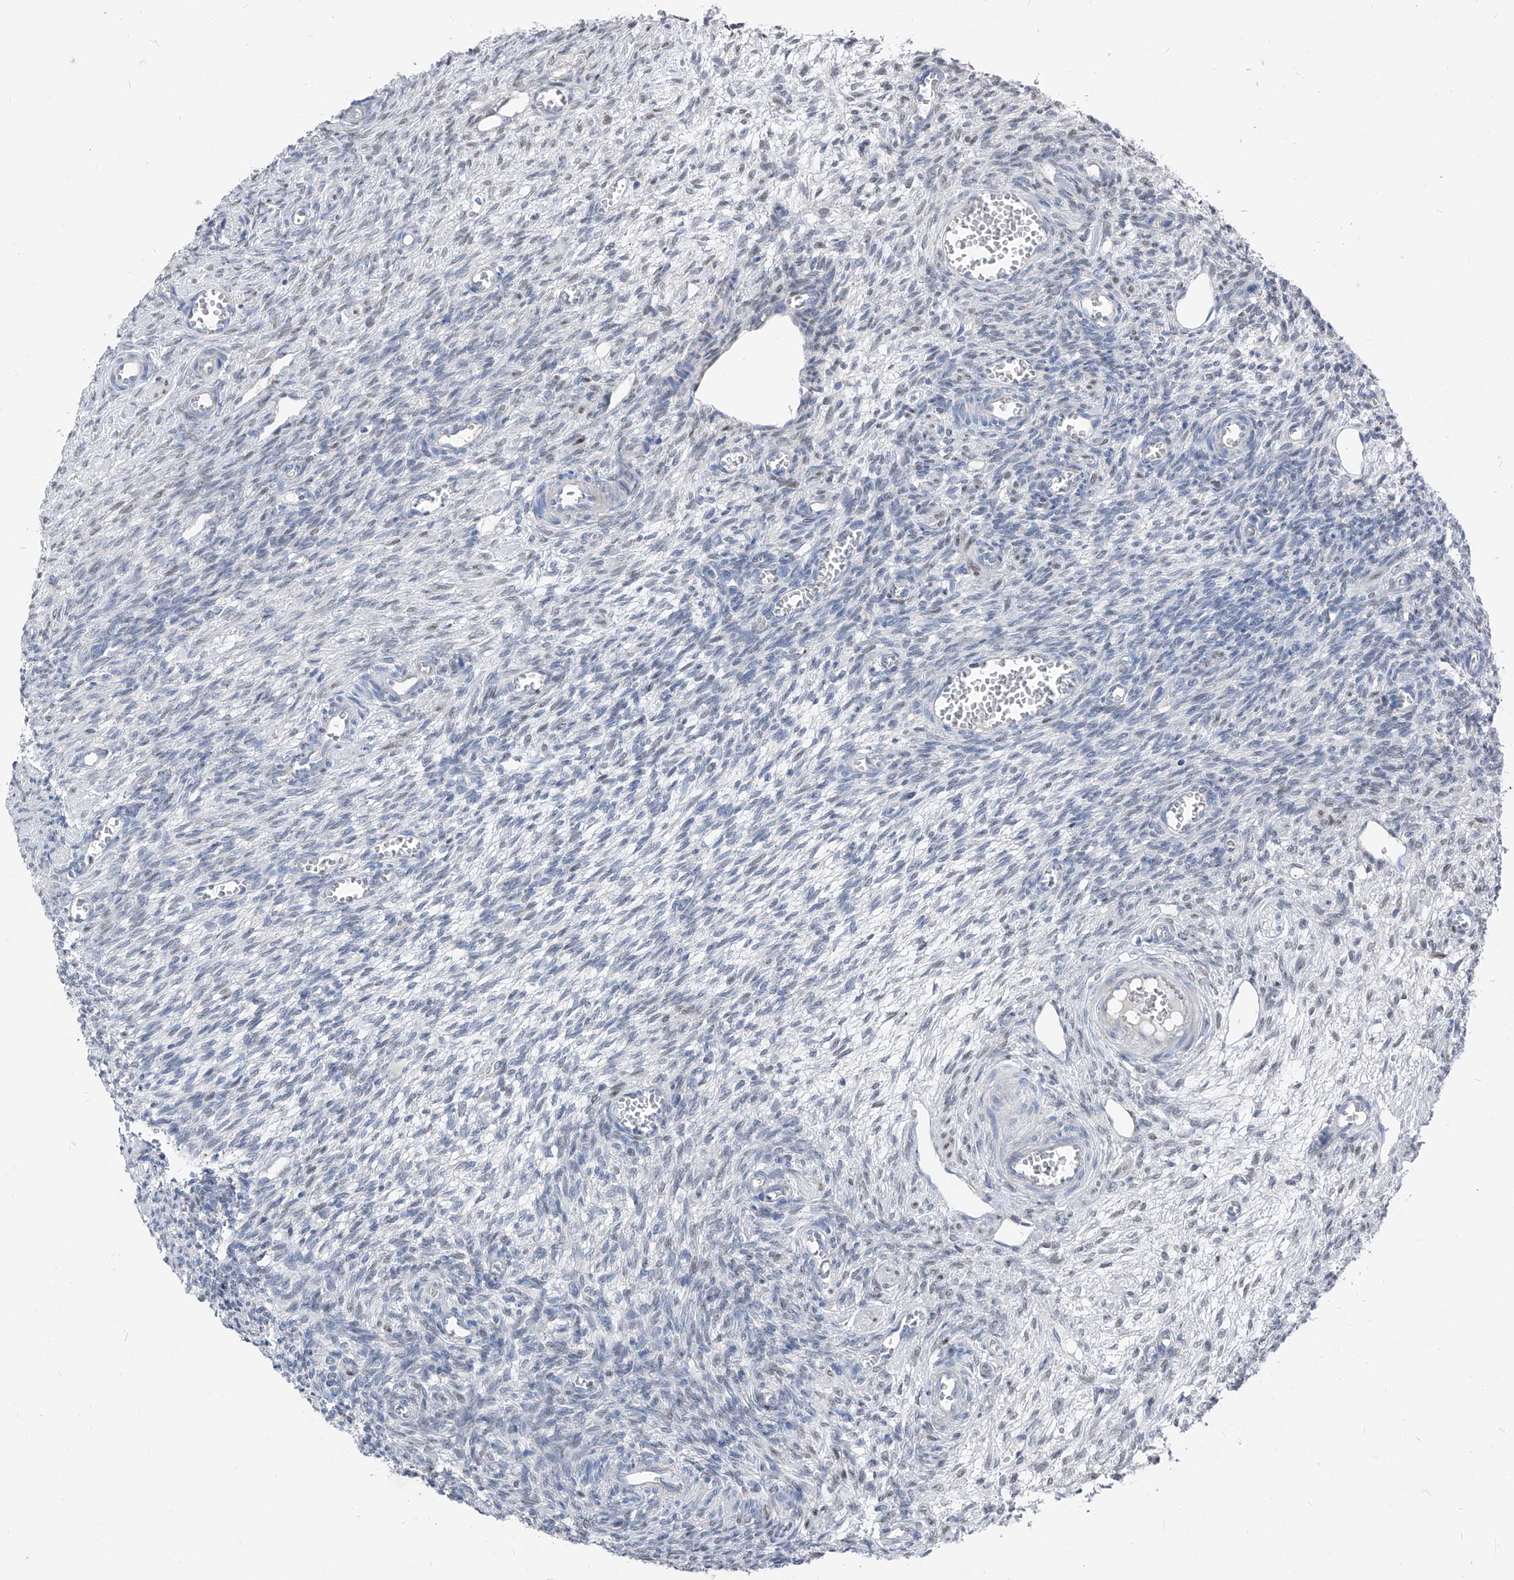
{"staining": {"intensity": "negative", "quantity": "none", "location": "none"}, "tissue": "ovary", "cell_type": "Ovarian stroma cells", "image_type": "normal", "snomed": [{"axis": "morphology", "description": "Normal tissue, NOS"}, {"axis": "topography", "description": "Ovary"}], "caption": "This is an immunohistochemistry image of normal ovary. There is no positivity in ovarian stroma cells.", "gene": "AGPS", "patient": {"sex": "female", "age": 27}}